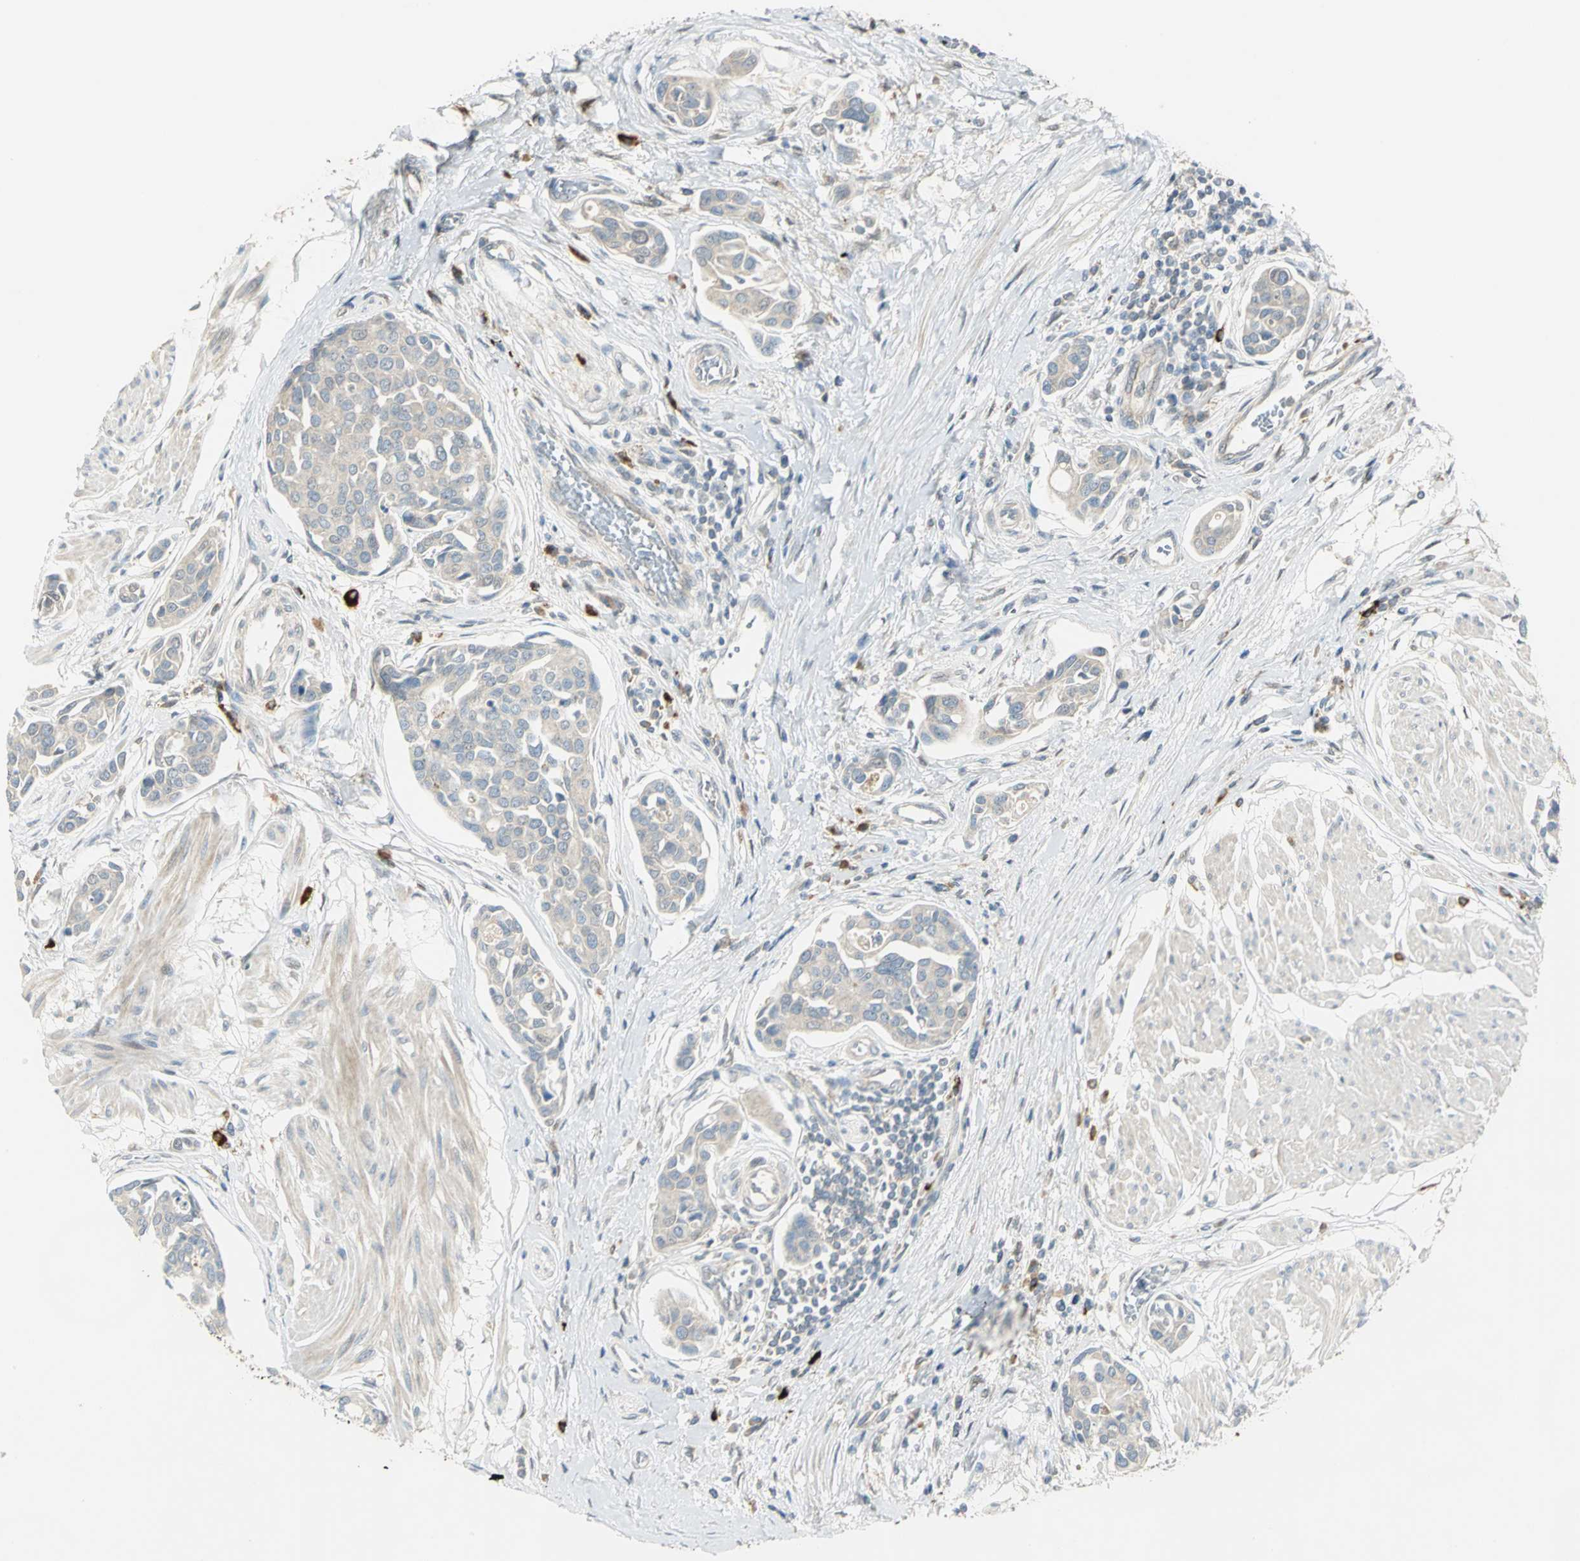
{"staining": {"intensity": "weak", "quantity": "25%-75%", "location": "cytoplasmic/membranous"}, "tissue": "urothelial cancer", "cell_type": "Tumor cells", "image_type": "cancer", "snomed": [{"axis": "morphology", "description": "Urothelial carcinoma, High grade"}, {"axis": "topography", "description": "Urinary bladder"}], "caption": "Weak cytoplasmic/membranous expression is identified in about 25%-75% of tumor cells in urothelial cancer. Nuclei are stained in blue.", "gene": "PROC", "patient": {"sex": "male", "age": 78}}